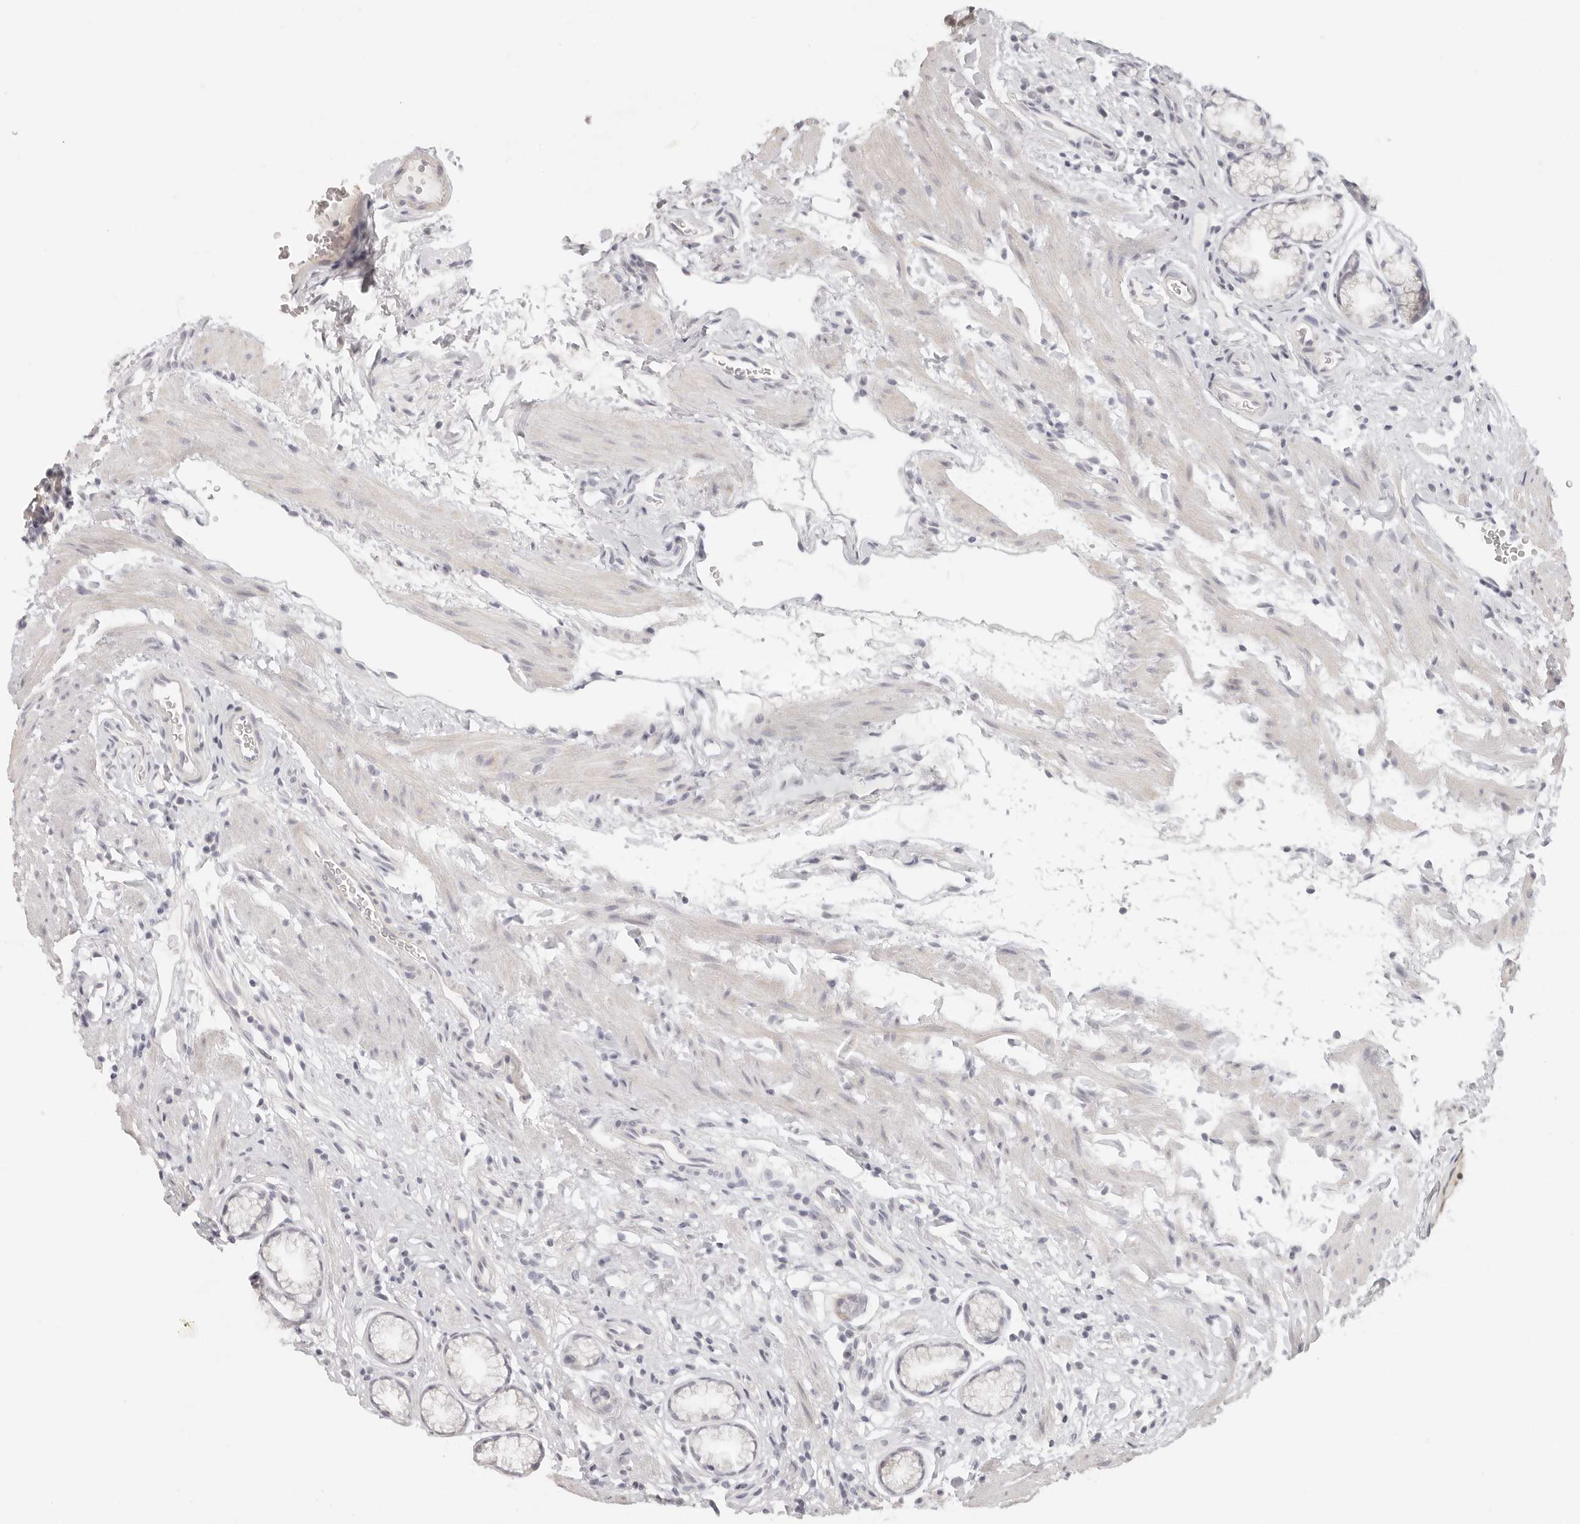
{"staining": {"intensity": "negative", "quantity": "none", "location": "none"}, "tissue": "stomach", "cell_type": "Glandular cells", "image_type": "normal", "snomed": [{"axis": "morphology", "description": "Normal tissue, NOS"}, {"axis": "topography", "description": "Stomach"}], "caption": "High magnification brightfield microscopy of benign stomach stained with DAB (brown) and counterstained with hematoxylin (blue): glandular cells show no significant positivity.", "gene": "RXFP1", "patient": {"sex": "male", "age": 42}}